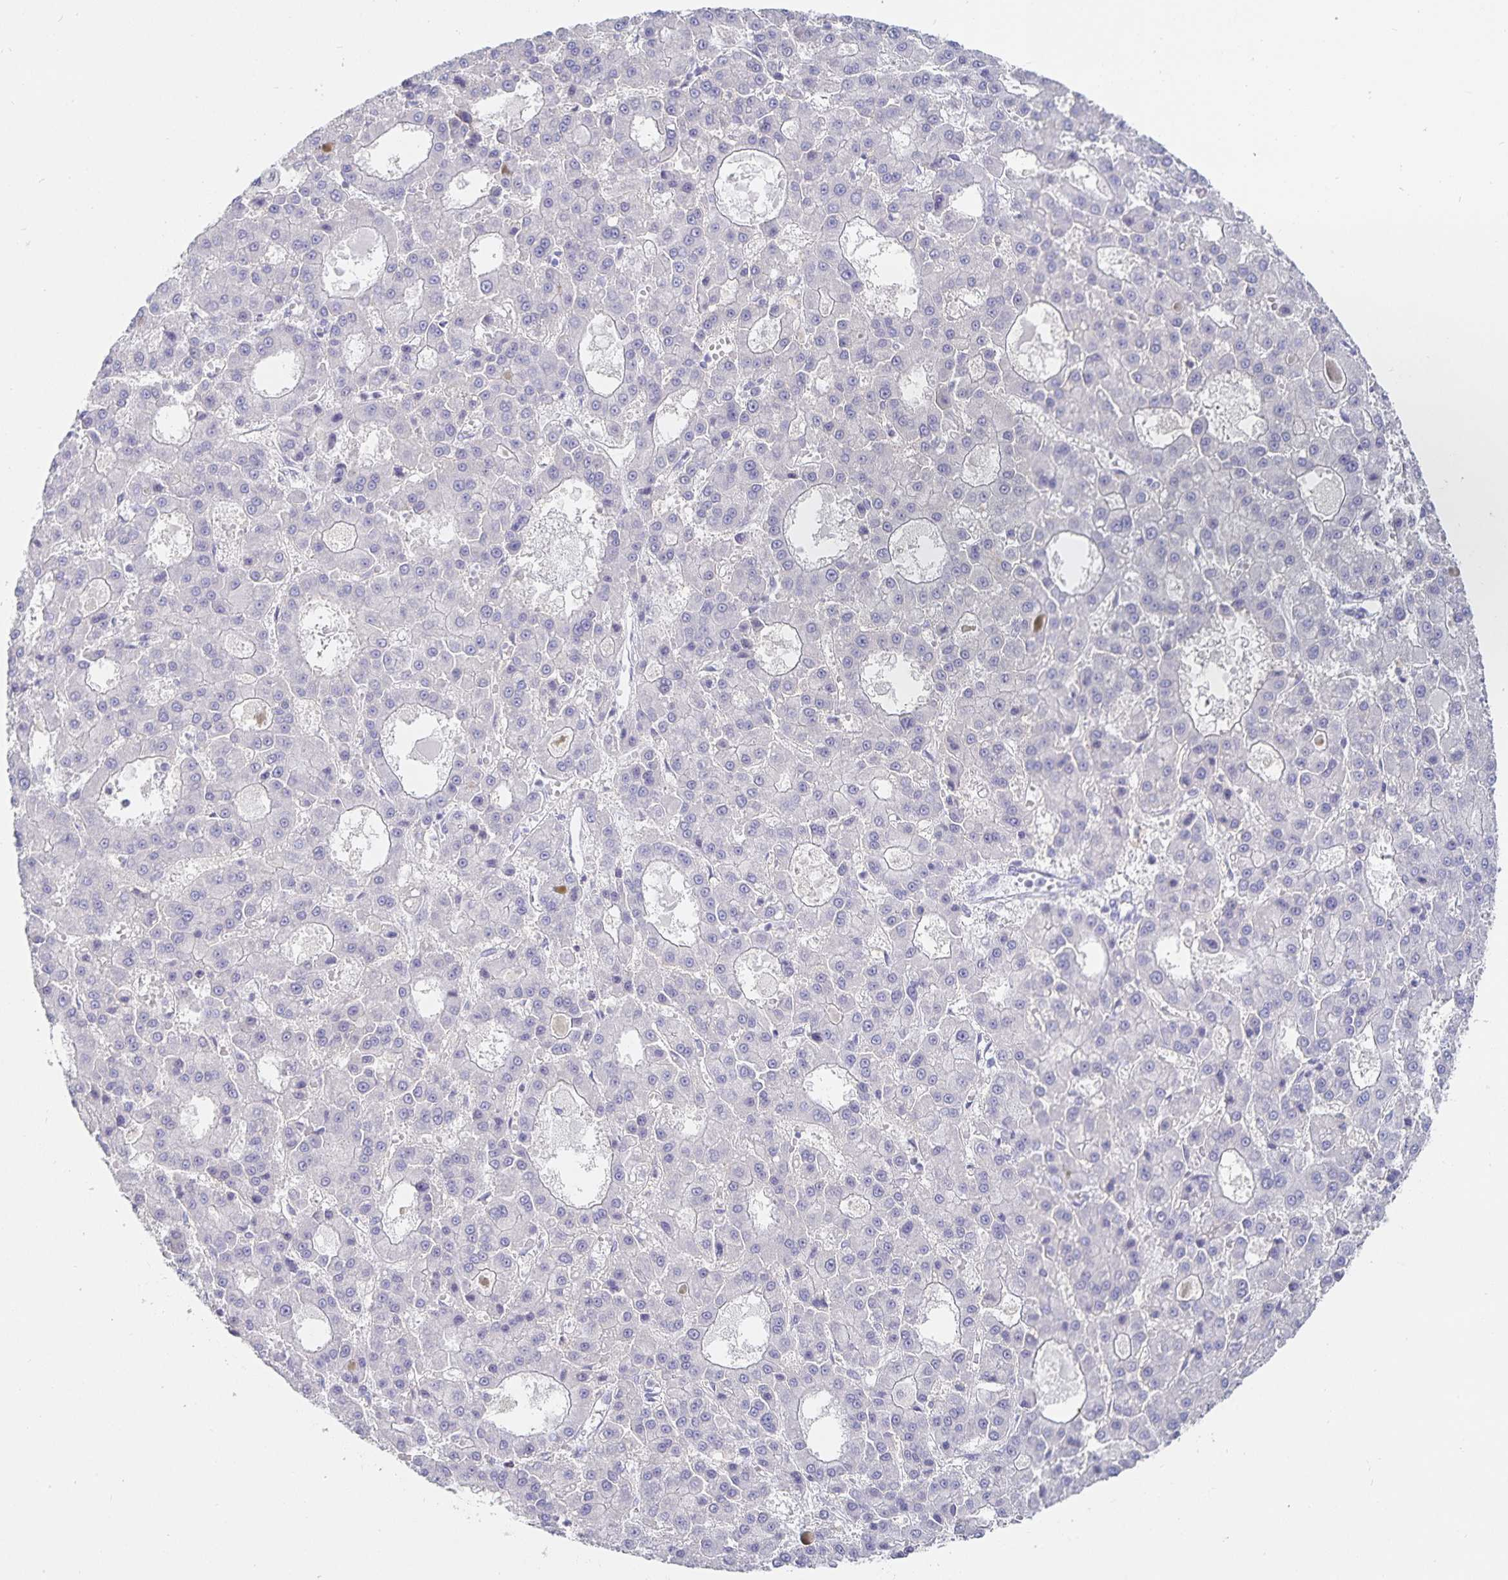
{"staining": {"intensity": "negative", "quantity": "none", "location": "none"}, "tissue": "liver cancer", "cell_type": "Tumor cells", "image_type": "cancer", "snomed": [{"axis": "morphology", "description": "Carcinoma, Hepatocellular, NOS"}, {"axis": "topography", "description": "Liver"}], "caption": "Immunohistochemical staining of human liver hepatocellular carcinoma exhibits no significant positivity in tumor cells. (Brightfield microscopy of DAB immunohistochemistry (IHC) at high magnification).", "gene": "SFTPA1", "patient": {"sex": "male", "age": 70}}